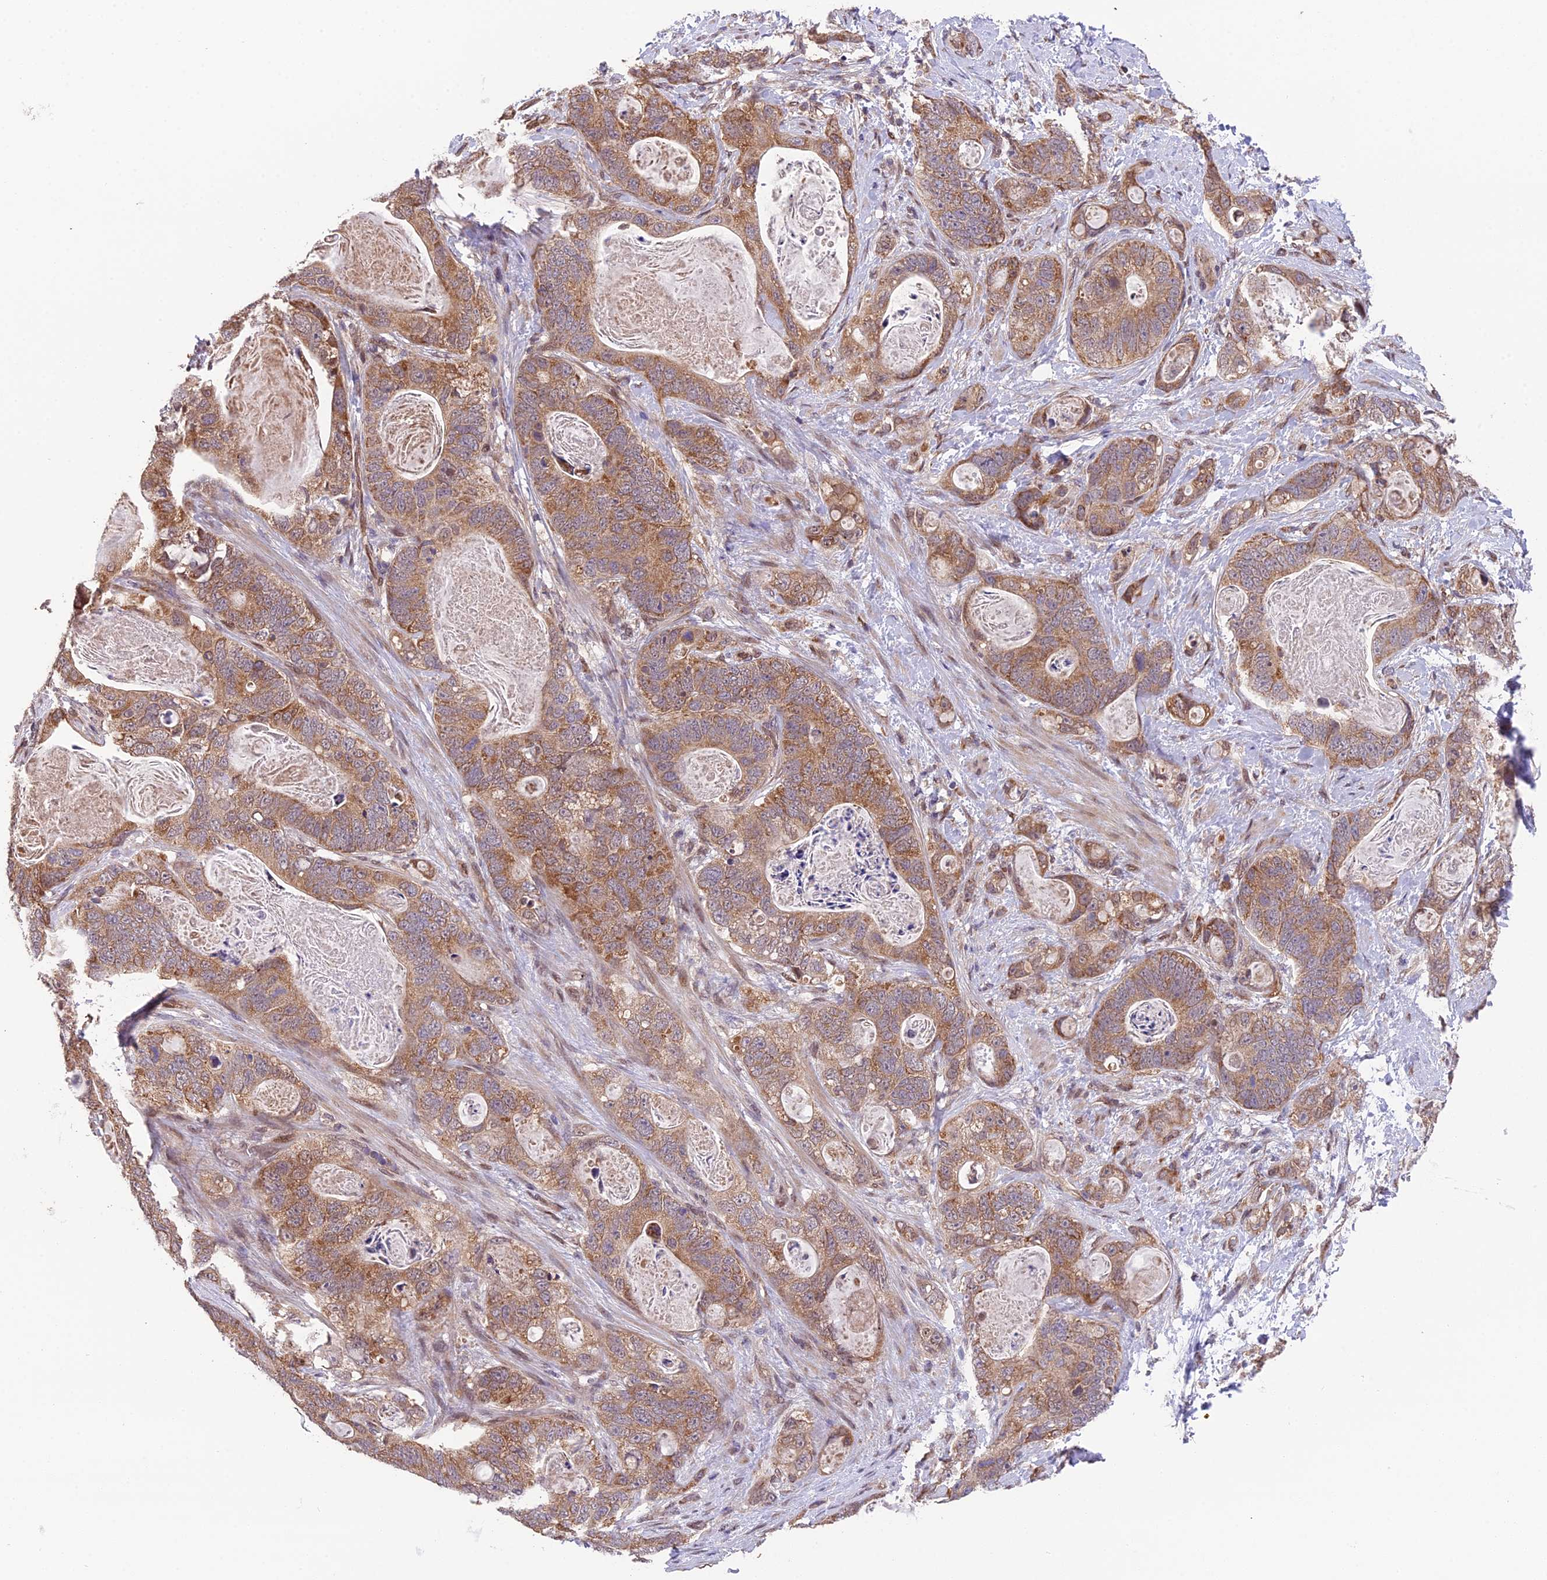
{"staining": {"intensity": "moderate", "quantity": ">75%", "location": "cytoplasmic/membranous"}, "tissue": "stomach cancer", "cell_type": "Tumor cells", "image_type": "cancer", "snomed": [{"axis": "morphology", "description": "Normal tissue, NOS"}, {"axis": "morphology", "description": "Adenocarcinoma, NOS"}, {"axis": "topography", "description": "Stomach"}], "caption": "This image reveals IHC staining of human stomach adenocarcinoma, with medium moderate cytoplasmic/membranous staining in about >75% of tumor cells.", "gene": "CYP2R1", "patient": {"sex": "female", "age": 89}}